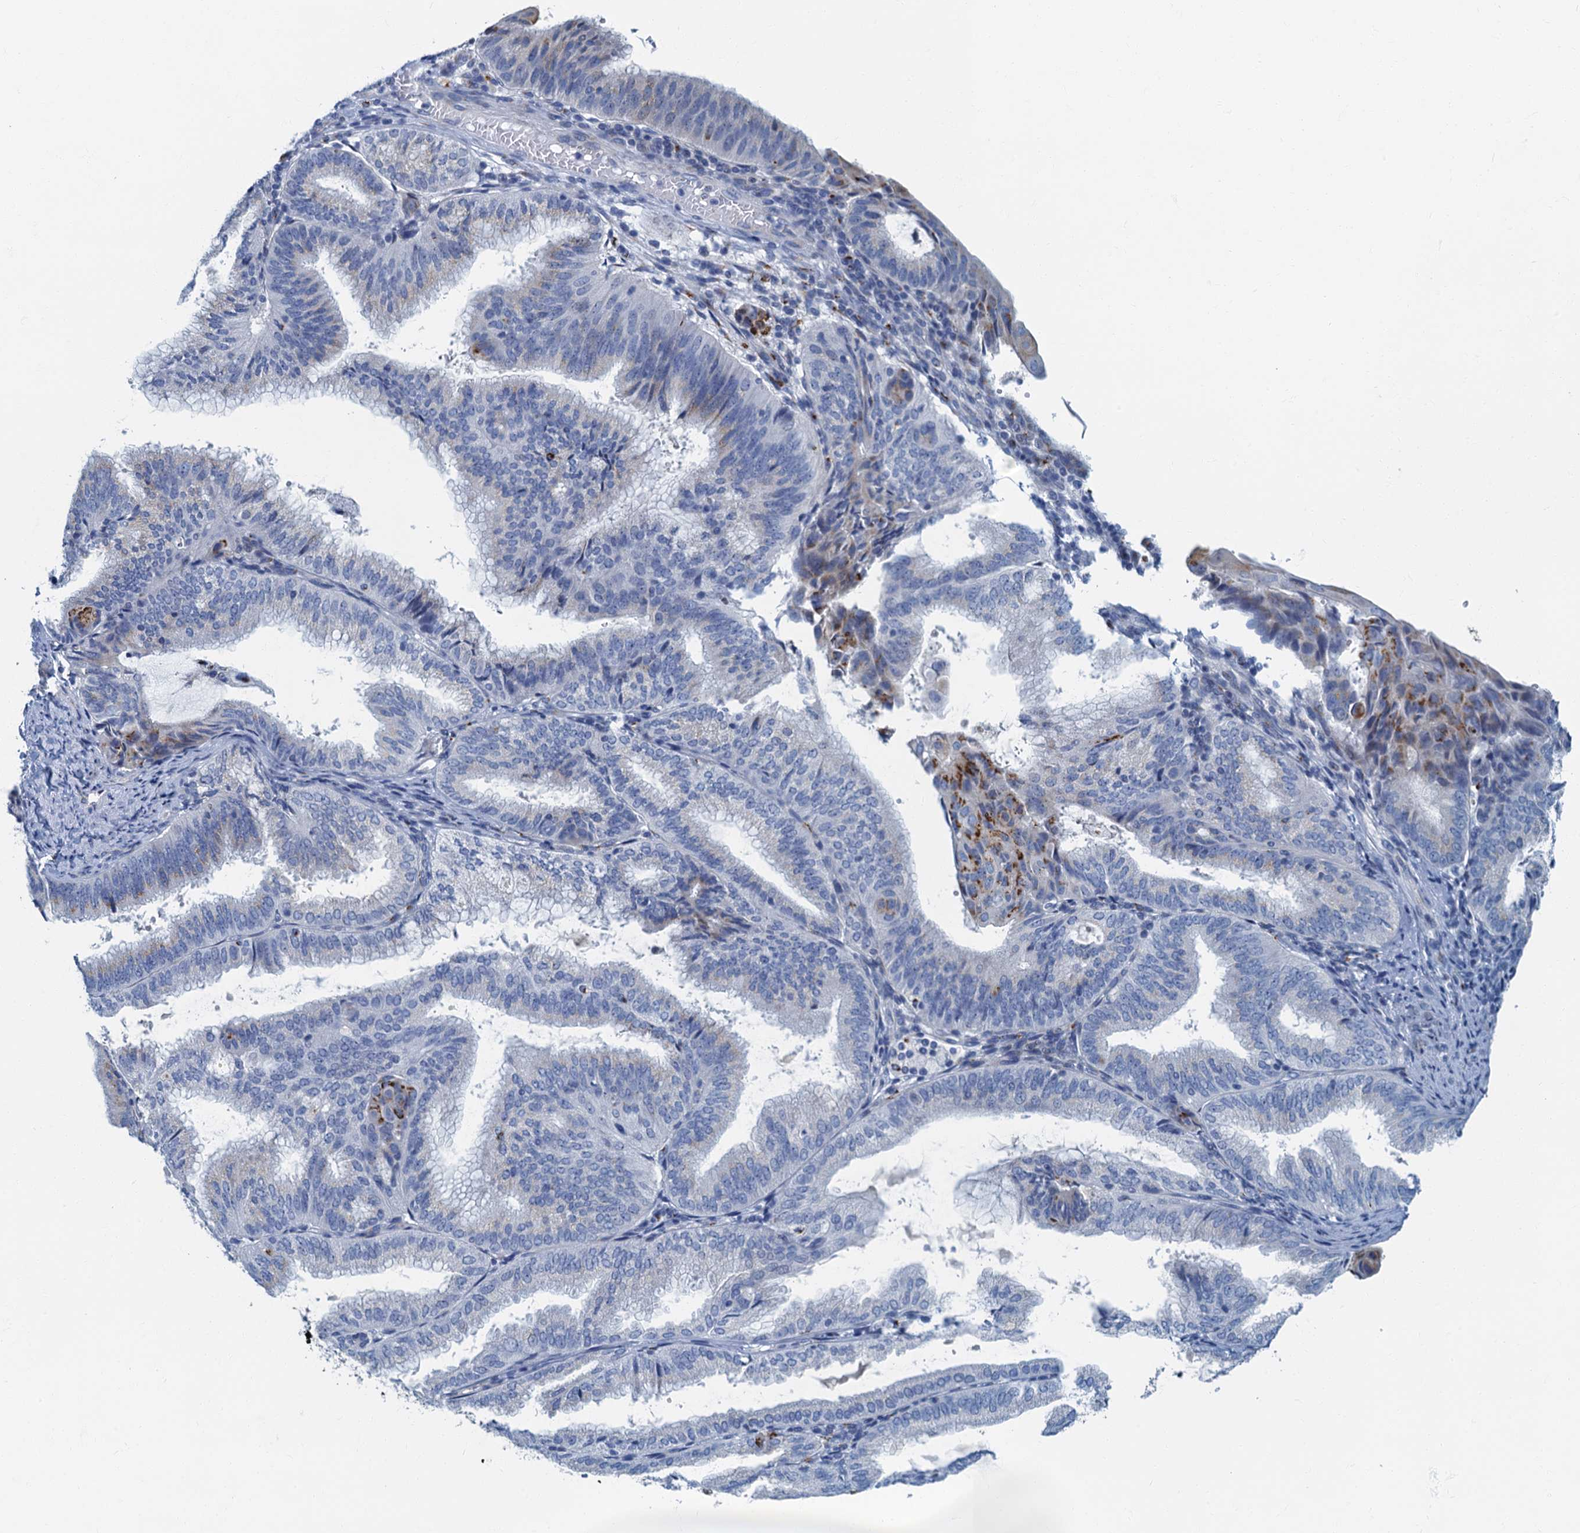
{"staining": {"intensity": "moderate", "quantity": "<25%", "location": "cytoplasmic/membranous"}, "tissue": "endometrial cancer", "cell_type": "Tumor cells", "image_type": "cancer", "snomed": [{"axis": "morphology", "description": "Adenocarcinoma, NOS"}, {"axis": "topography", "description": "Endometrium"}], "caption": "Protein staining shows moderate cytoplasmic/membranous staining in about <25% of tumor cells in endometrial cancer (adenocarcinoma).", "gene": "LYPD3", "patient": {"sex": "female", "age": 49}}